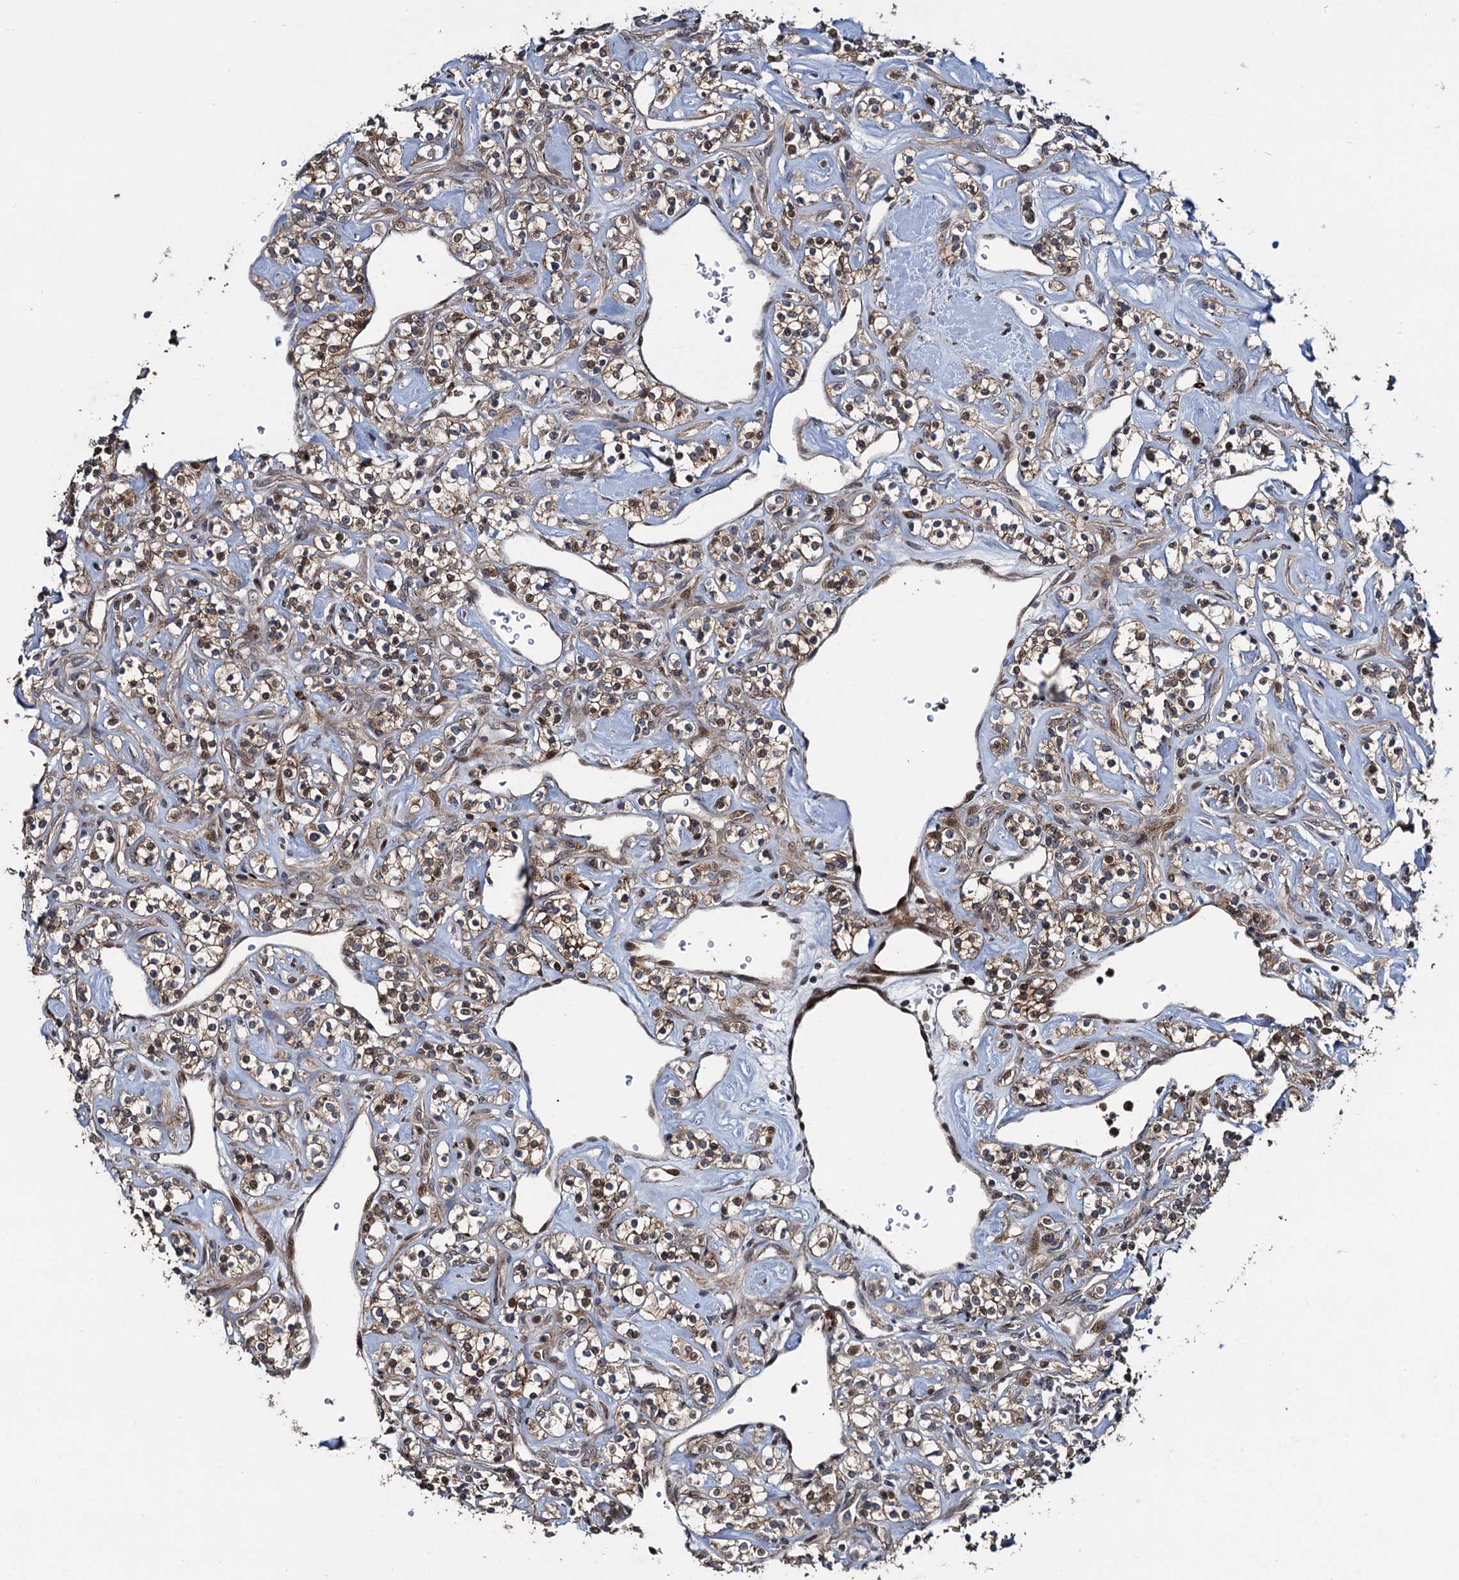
{"staining": {"intensity": "moderate", "quantity": ">75%", "location": "cytoplasmic/membranous,nuclear"}, "tissue": "renal cancer", "cell_type": "Tumor cells", "image_type": "cancer", "snomed": [{"axis": "morphology", "description": "Adenocarcinoma, NOS"}, {"axis": "topography", "description": "Kidney"}], "caption": "A photomicrograph of human adenocarcinoma (renal) stained for a protein shows moderate cytoplasmic/membranous and nuclear brown staining in tumor cells.", "gene": "ATOSA", "patient": {"sex": "male", "age": 77}}